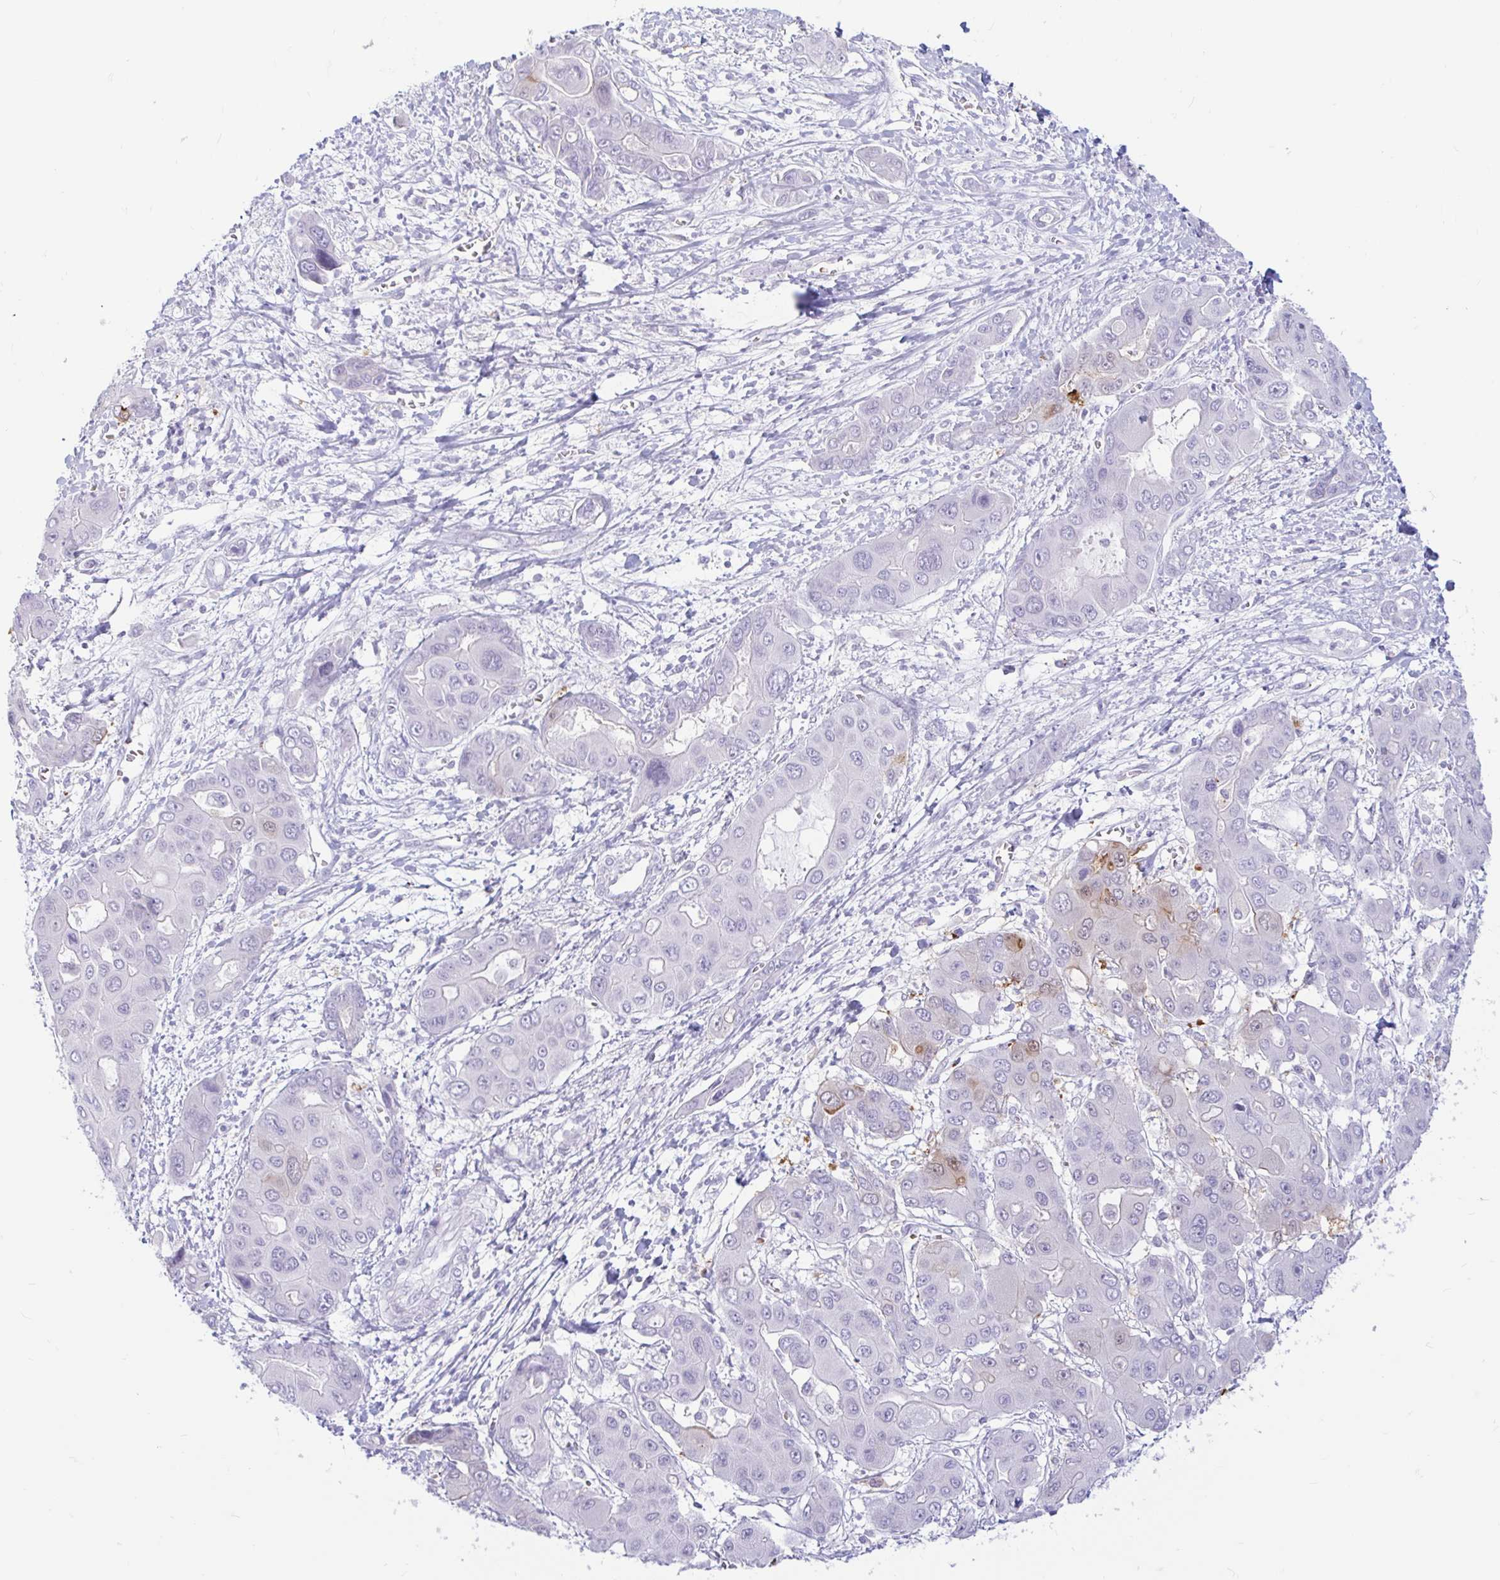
{"staining": {"intensity": "negative", "quantity": "none", "location": "none"}, "tissue": "liver cancer", "cell_type": "Tumor cells", "image_type": "cancer", "snomed": [{"axis": "morphology", "description": "Cholangiocarcinoma"}, {"axis": "topography", "description": "Liver"}], "caption": "Tumor cells are negative for protein expression in human liver cancer.", "gene": "ERICH6", "patient": {"sex": "male", "age": 67}}